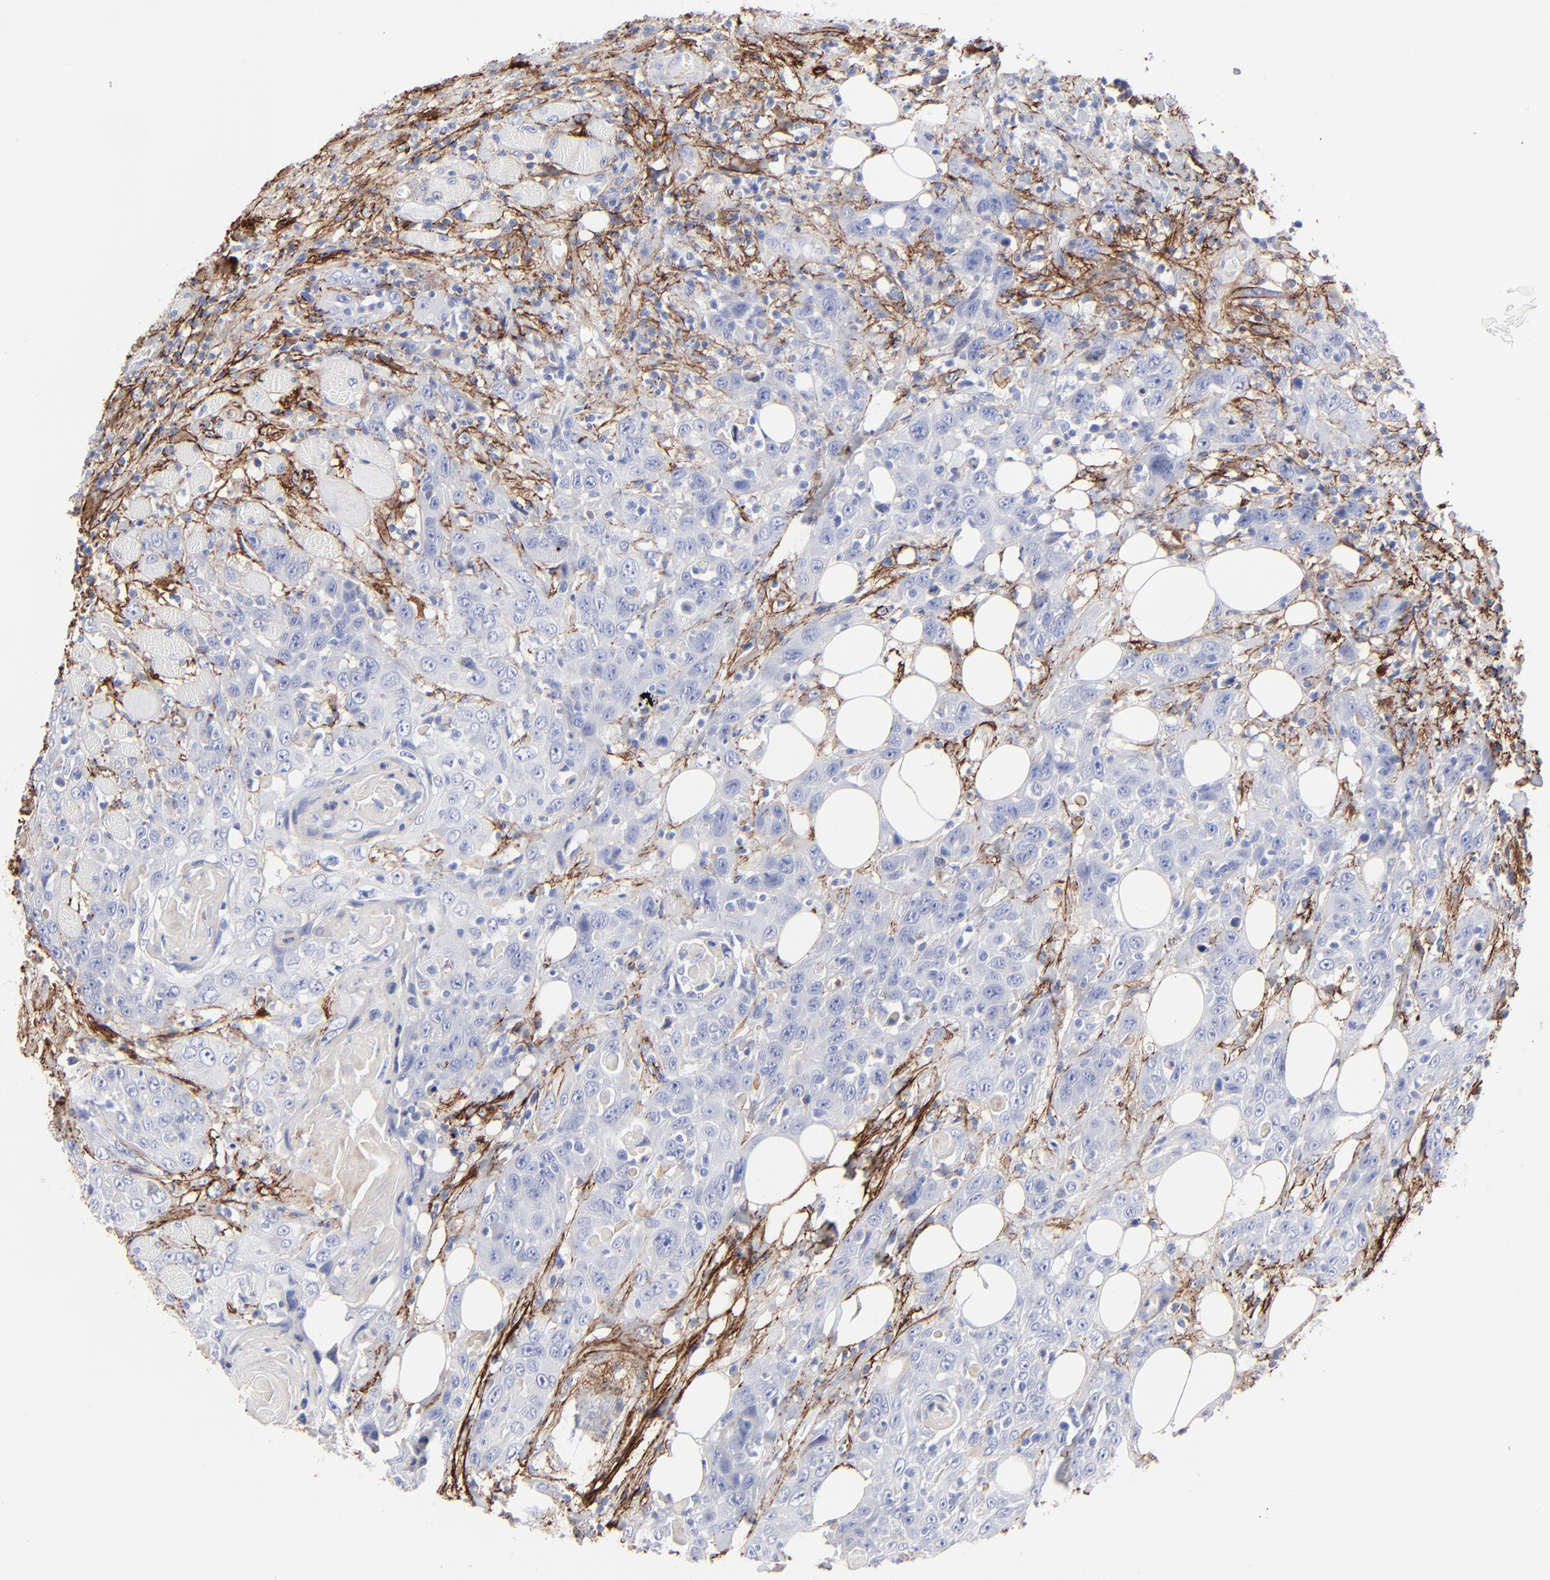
{"staining": {"intensity": "negative", "quantity": "none", "location": "none"}, "tissue": "head and neck cancer", "cell_type": "Tumor cells", "image_type": "cancer", "snomed": [{"axis": "morphology", "description": "Squamous cell carcinoma, NOS"}, {"axis": "topography", "description": "Head-Neck"}], "caption": "A high-resolution photomicrograph shows immunohistochemistry (IHC) staining of head and neck cancer, which exhibits no significant expression in tumor cells. (DAB (3,3'-diaminobenzidine) immunohistochemistry with hematoxylin counter stain).", "gene": "FBLN2", "patient": {"sex": "female", "age": 84}}